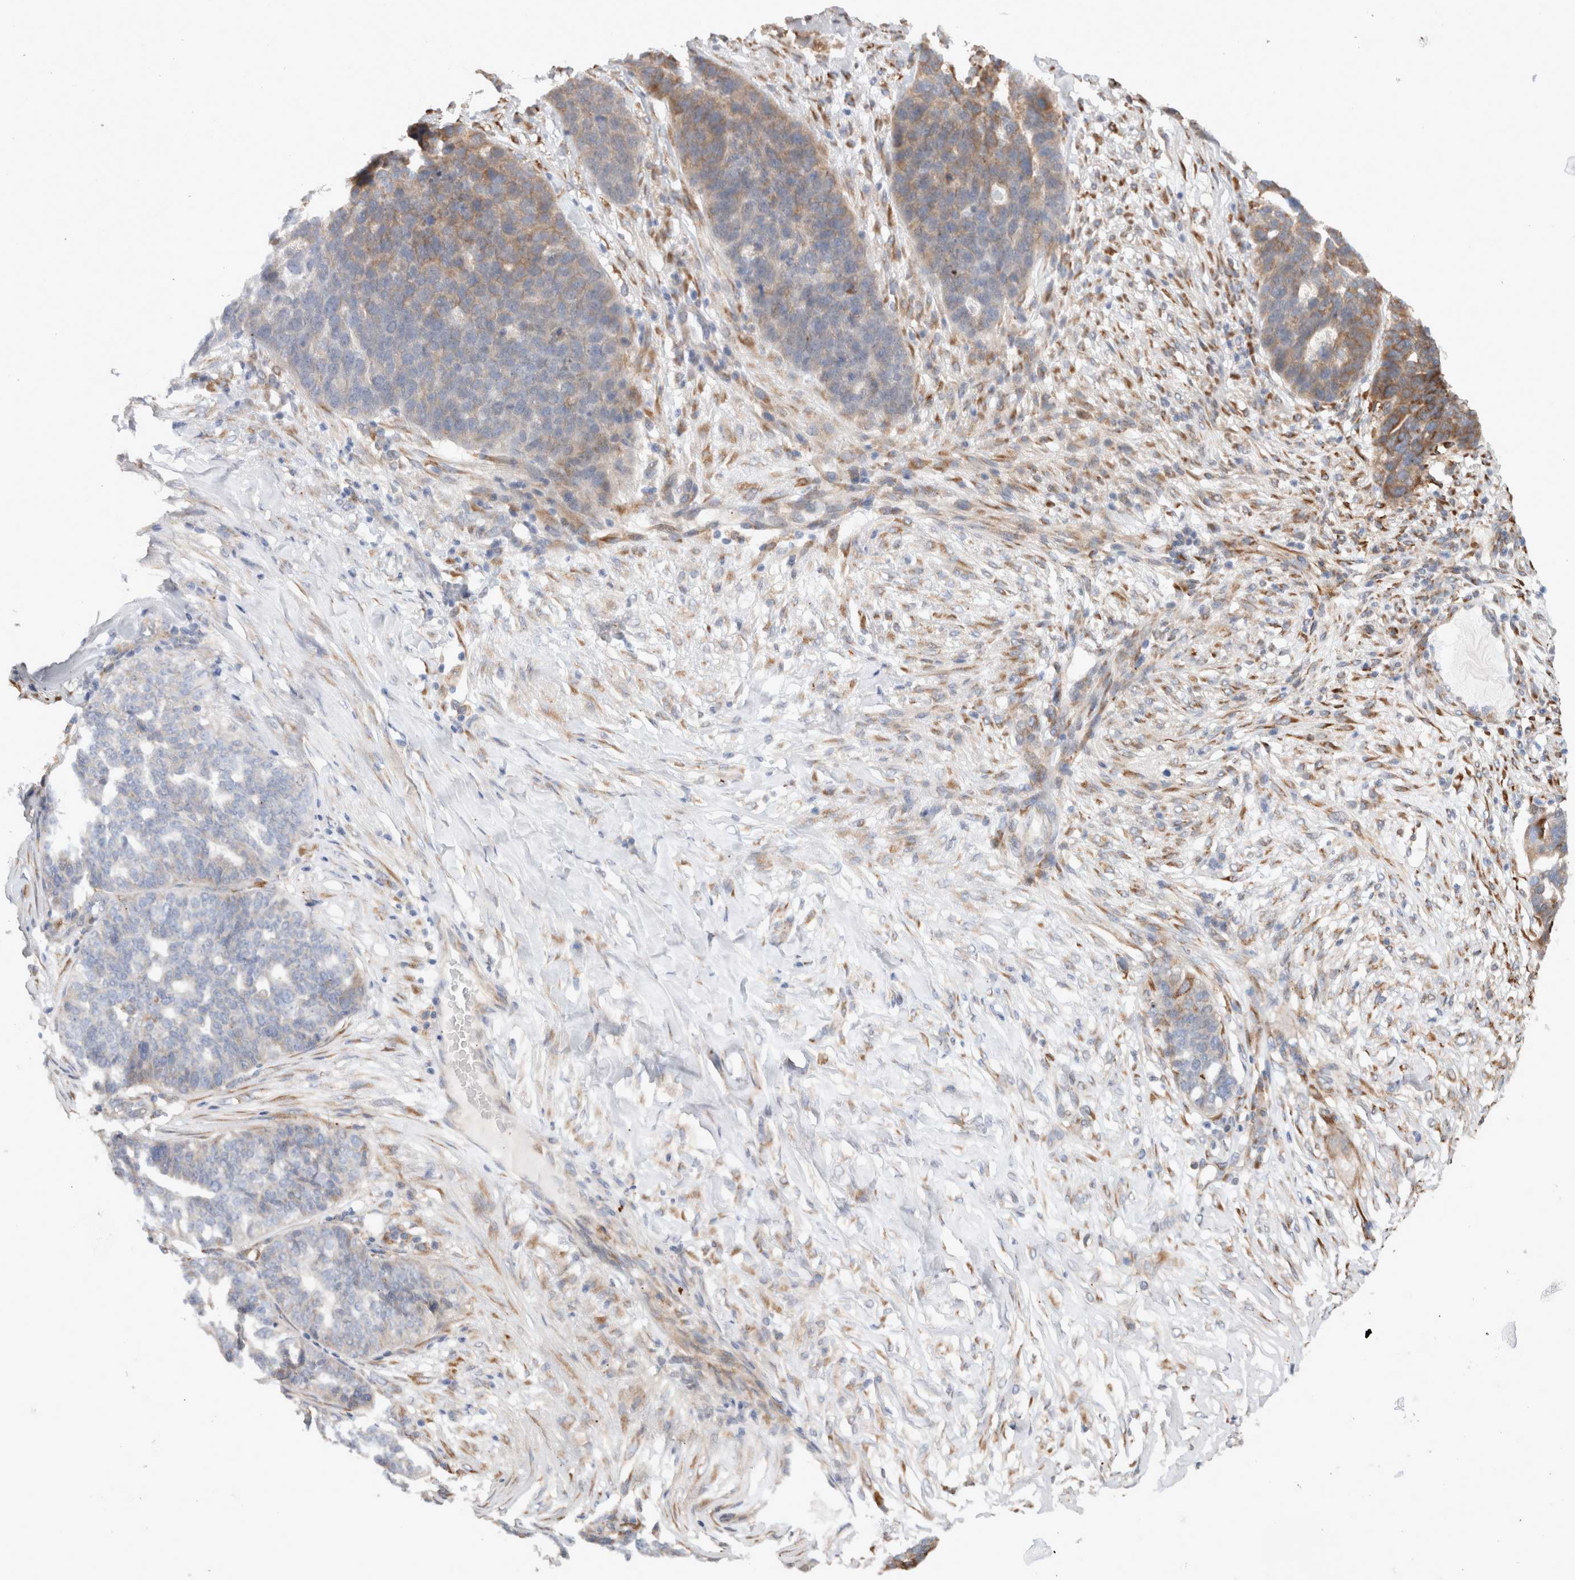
{"staining": {"intensity": "weak", "quantity": "<25%", "location": "cytoplasmic/membranous"}, "tissue": "ovarian cancer", "cell_type": "Tumor cells", "image_type": "cancer", "snomed": [{"axis": "morphology", "description": "Cystadenocarcinoma, serous, NOS"}, {"axis": "topography", "description": "Ovary"}], "caption": "Ovarian serous cystadenocarcinoma stained for a protein using immunohistochemistry exhibits no positivity tumor cells.", "gene": "P4HA1", "patient": {"sex": "female", "age": 59}}